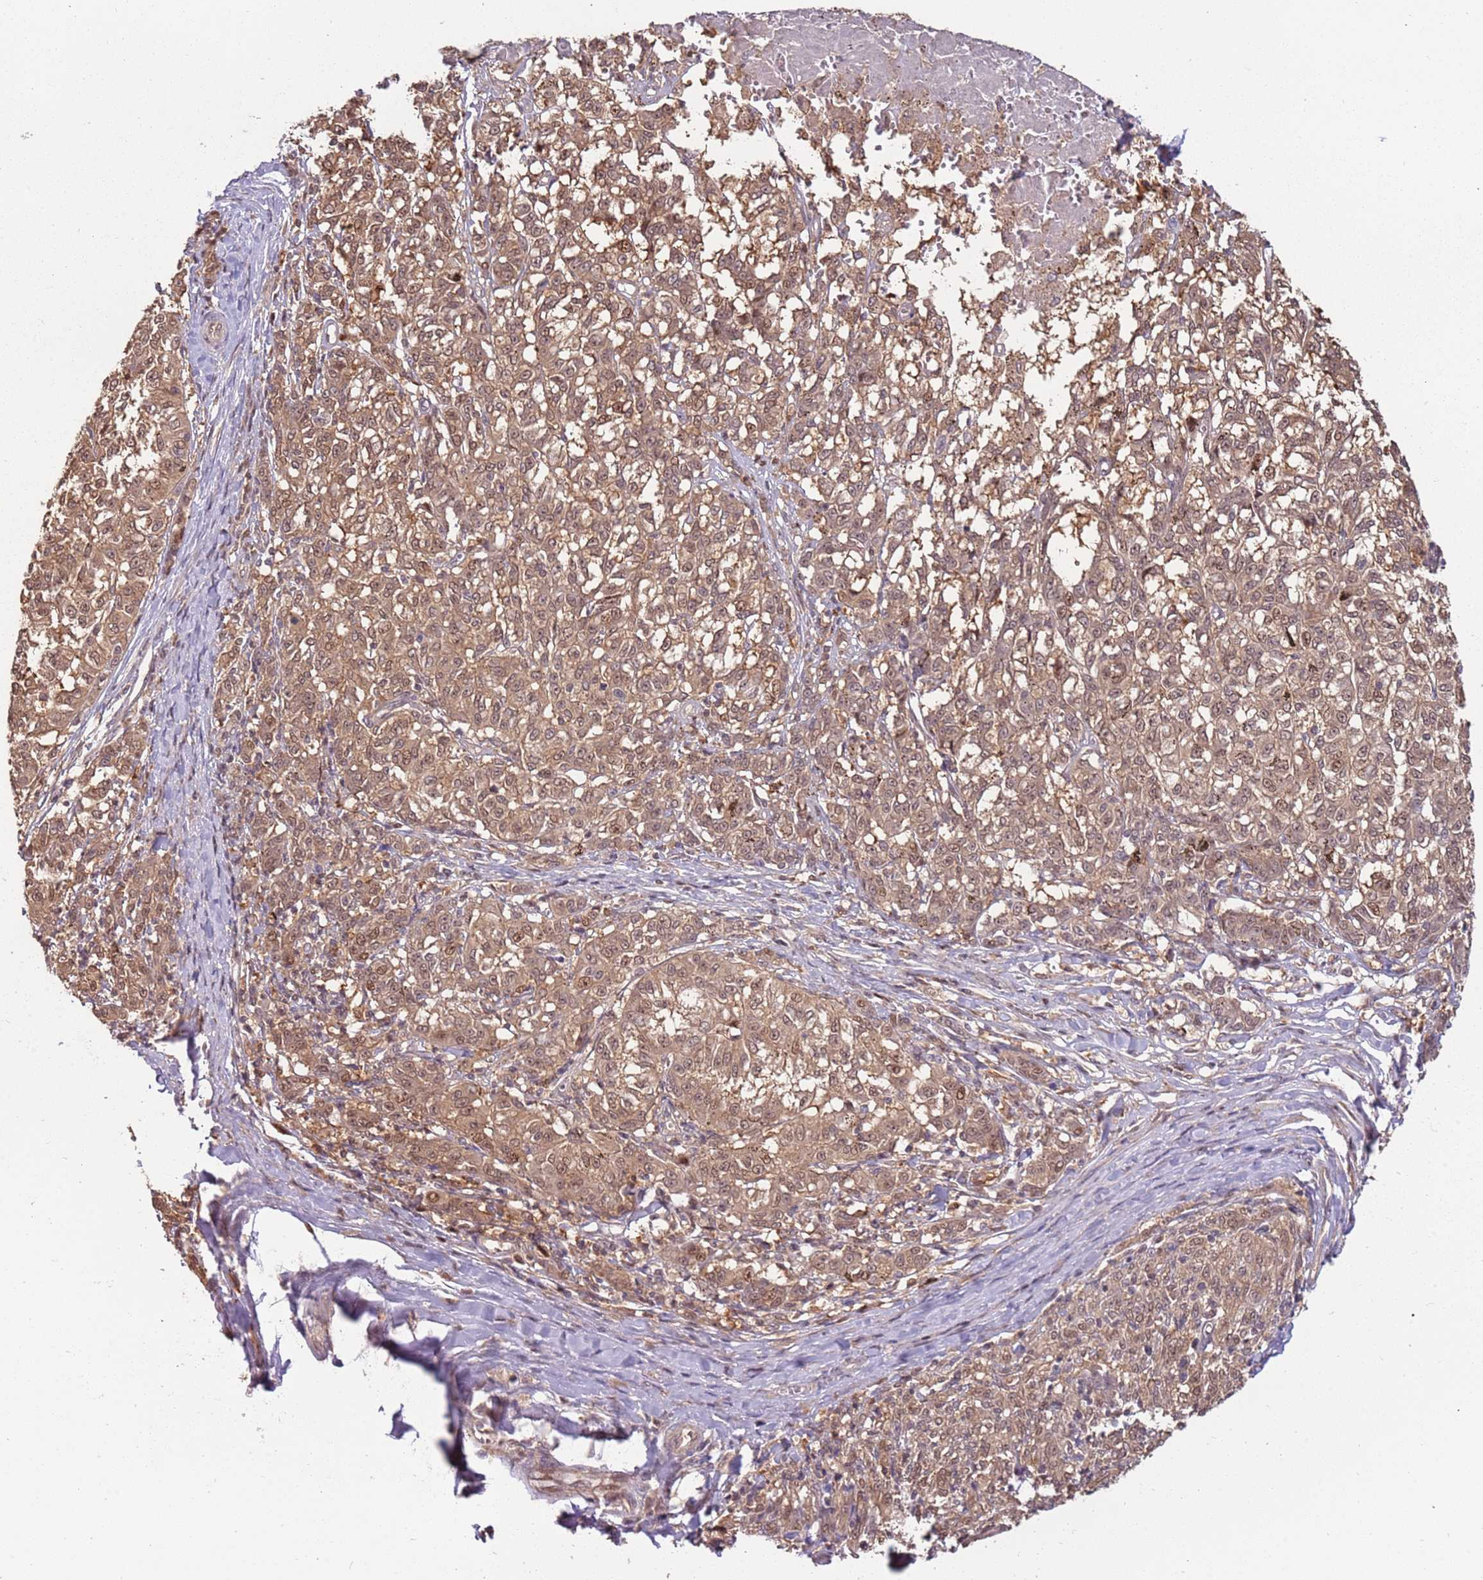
{"staining": {"intensity": "moderate", "quantity": ">75%", "location": "cytoplasmic/membranous,nuclear"}, "tissue": "melanoma", "cell_type": "Tumor cells", "image_type": "cancer", "snomed": [{"axis": "morphology", "description": "Malignant melanoma, NOS"}, {"axis": "topography", "description": "Skin"}], "caption": "Moderate cytoplasmic/membranous and nuclear positivity for a protein is seen in approximately >75% of tumor cells of melanoma using immunohistochemistry.", "gene": "GSTO2", "patient": {"sex": "female", "age": 72}}